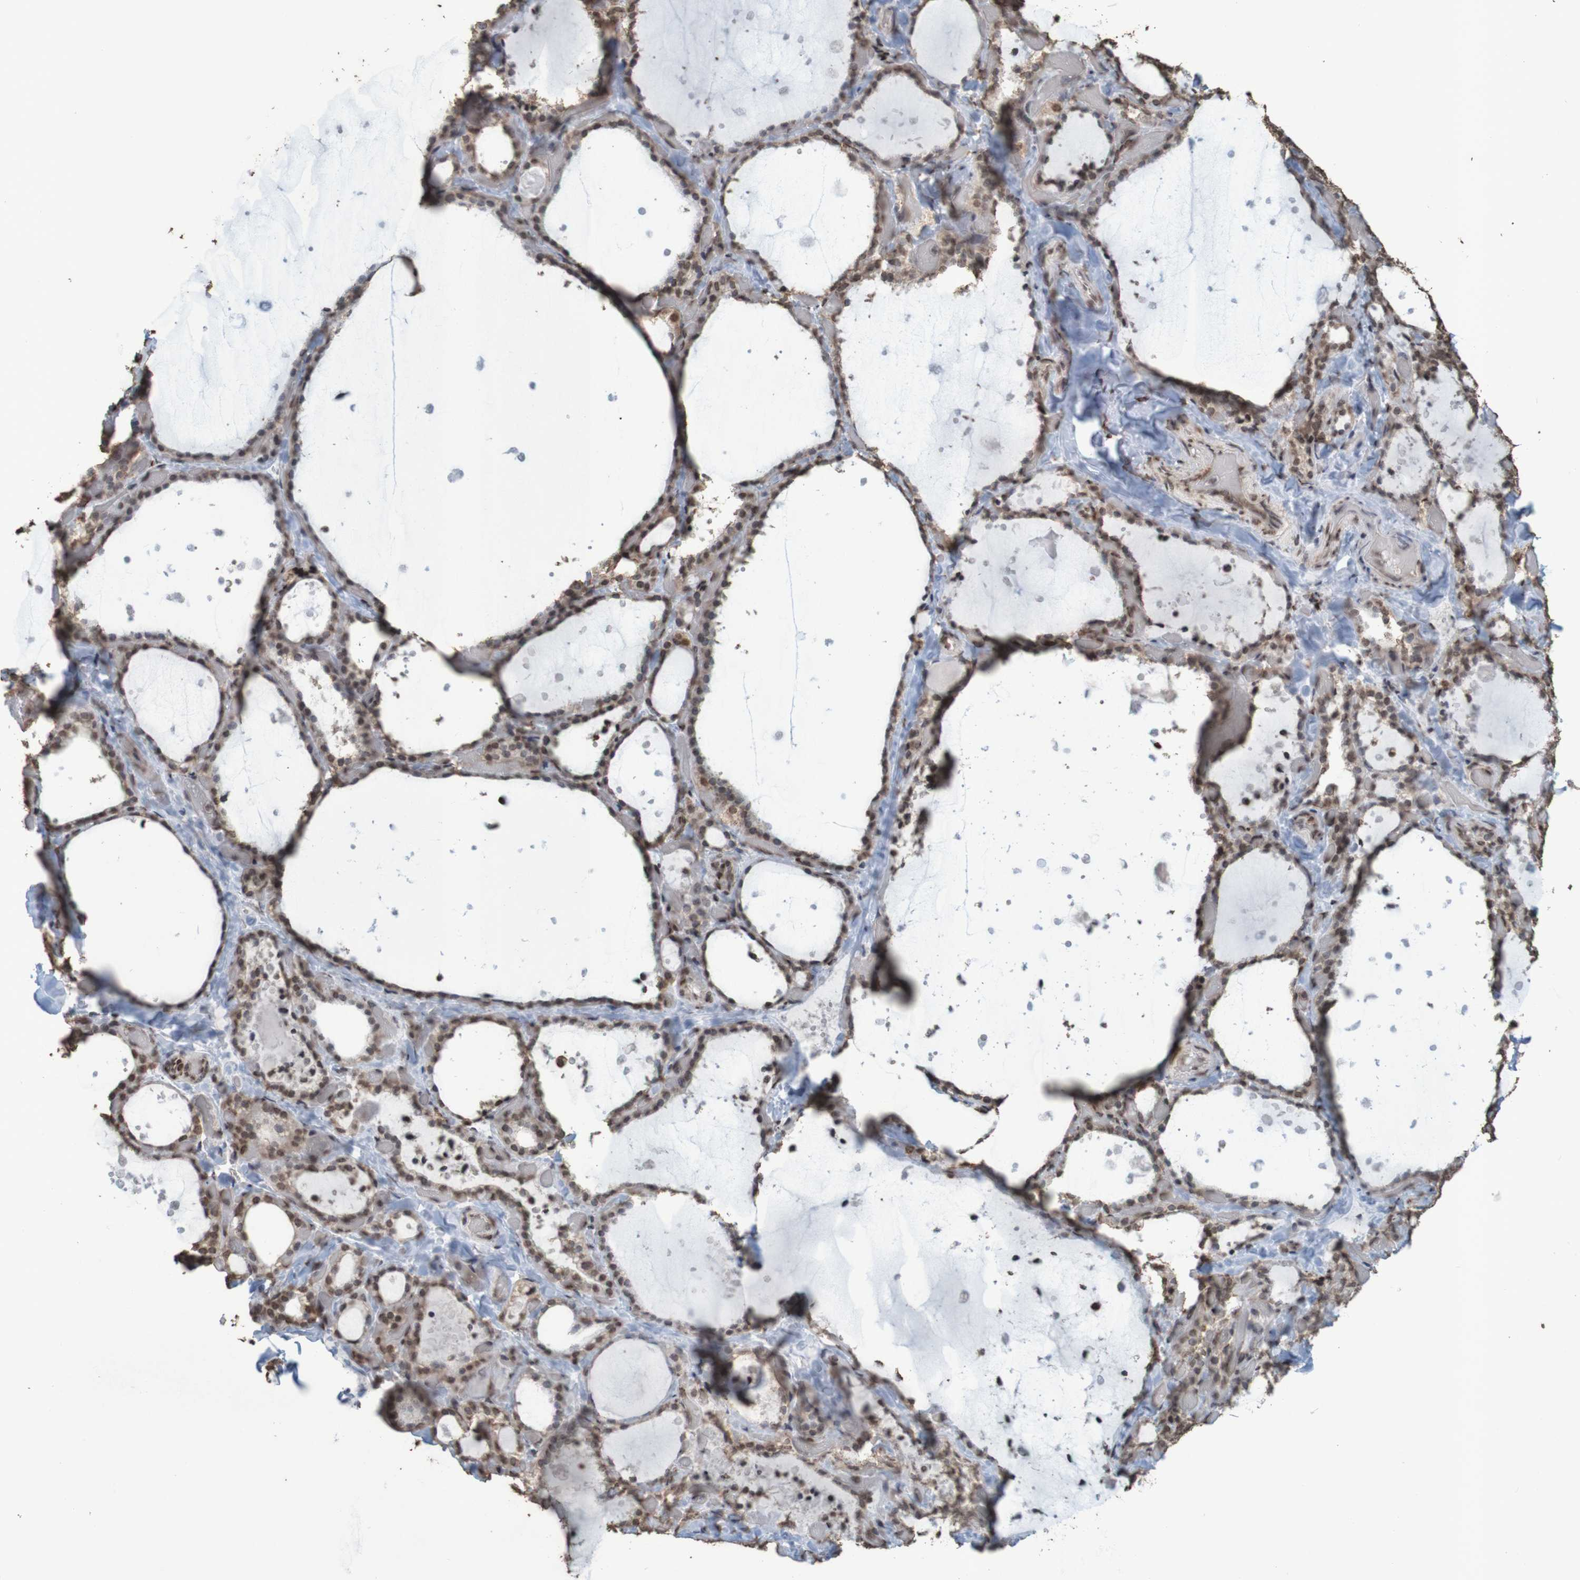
{"staining": {"intensity": "moderate", "quantity": "25%-75%", "location": "cytoplasmic/membranous,nuclear"}, "tissue": "thyroid gland", "cell_type": "Glandular cells", "image_type": "normal", "snomed": [{"axis": "morphology", "description": "Normal tissue, NOS"}, {"axis": "topography", "description": "Thyroid gland"}], "caption": "Moderate cytoplasmic/membranous,nuclear staining is seen in about 25%-75% of glandular cells in benign thyroid gland. (brown staining indicates protein expression, while blue staining denotes nuclei).", "gene": "GFI1", "patient": {"sex": "female", "age": 44}}